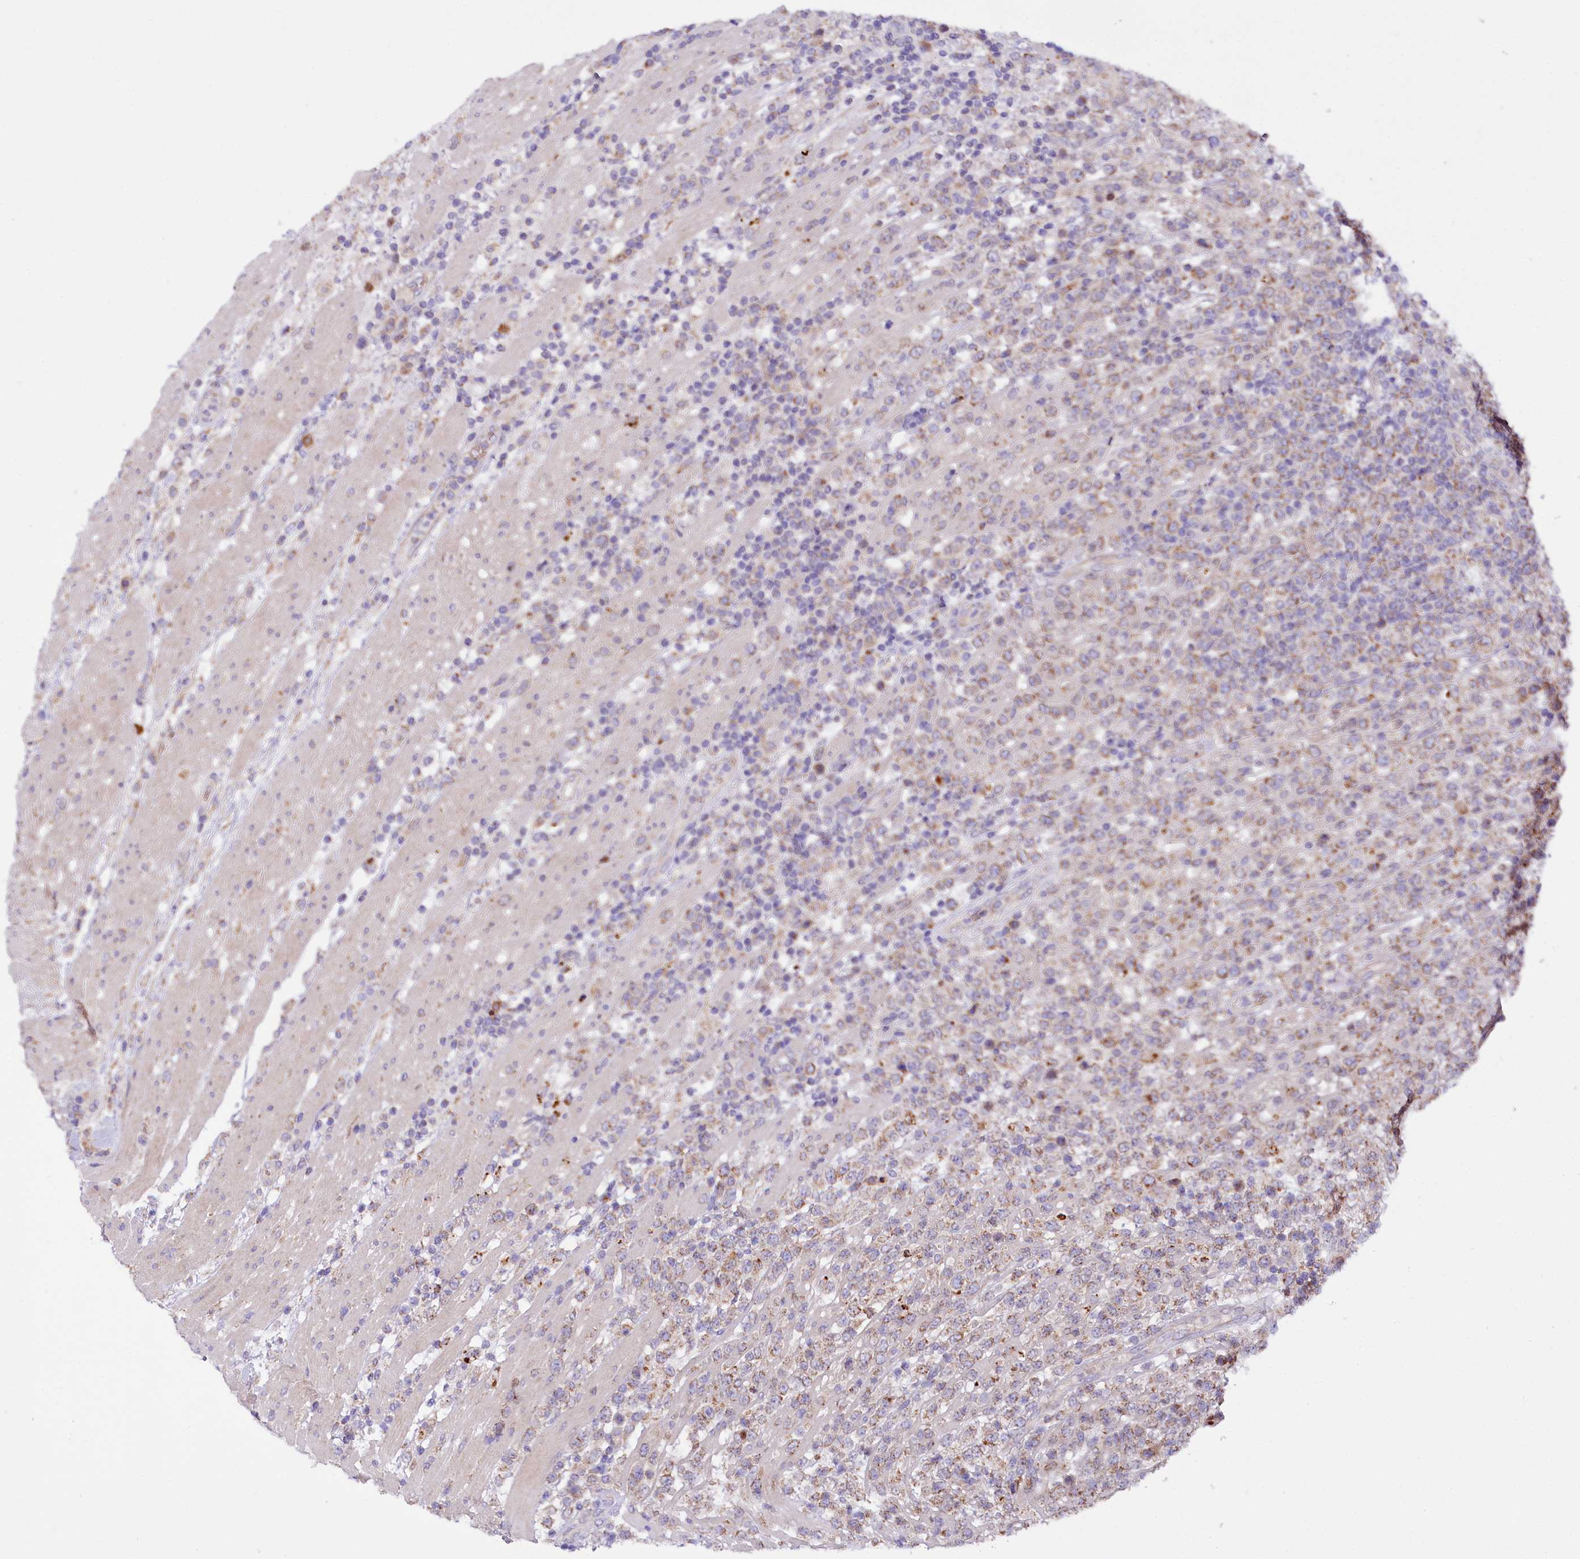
{"staining": {"intensity": "negative", "quantity": "none", "location": "none"}, "tissue": "lymphoma", "cell_type": "Tumor cells", "image_type": "cancer", "snomed": [{"axis": "morphology", "description": "Malignant lymphoma, non-Hodgkin's type, High grade"}, {"axis": "topography", "description": "Colon"}], "caption": "The image demonstrates no staining of tumor cells in lymphoma. (Stains: DAB (3,3'-diaminobenzidine) immunohistochemistry (IHC) with hematoxylin counter stain, Microscopy: brightfield microscopy at high magnification).", "gene": "ZNF45", "patient": {"sex": "female", "age": 53}}